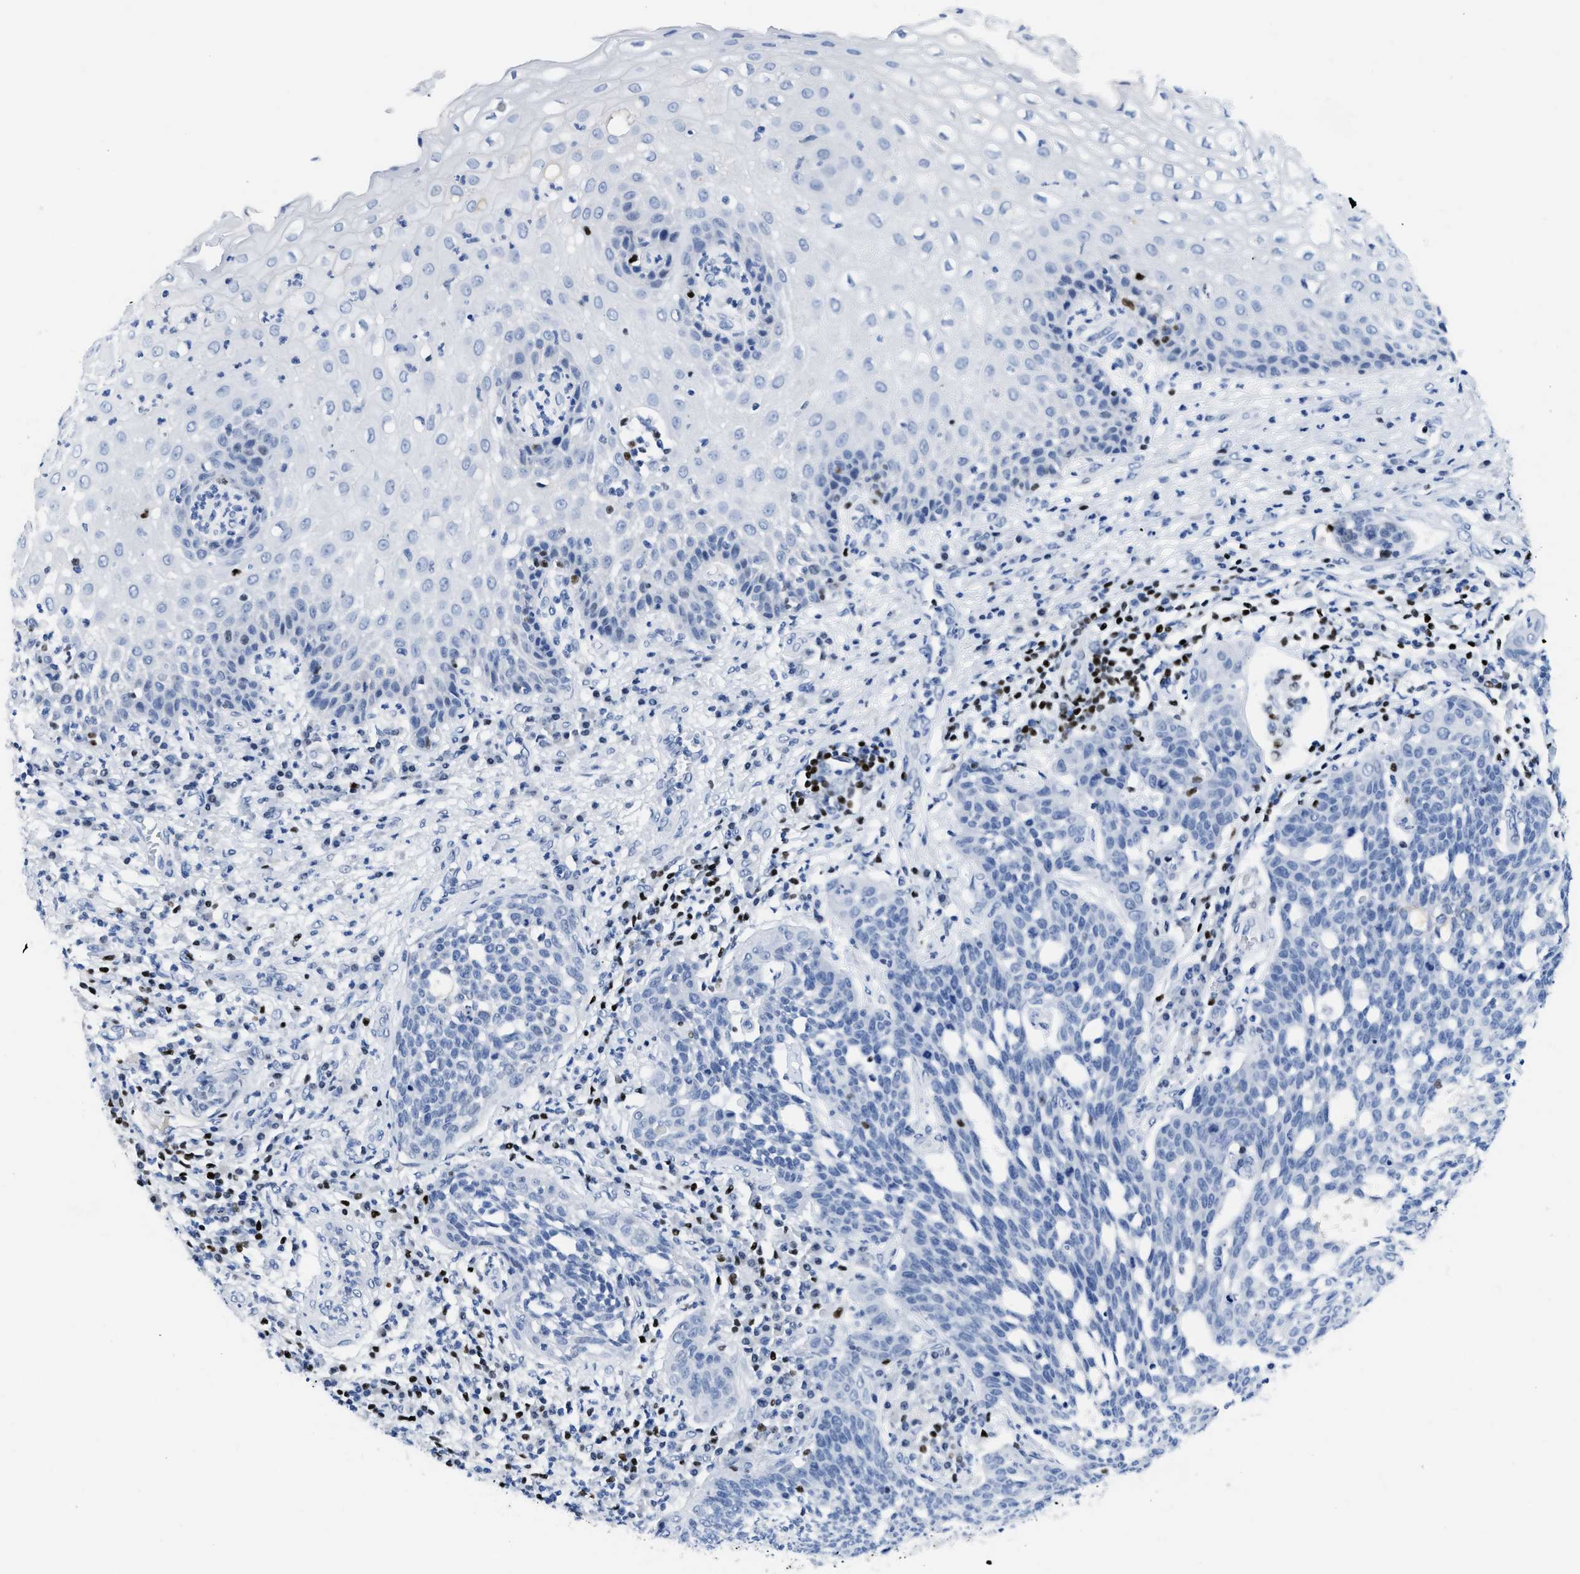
{"staining": {"intensity": "negative", "quantity": "none", "location": "none"}, "tissue": "cervical cancer", "cell_type": "Tumor cells", "image_type": "cancer", "snomed": [{"axis": "morphology", "description": "Squamous cell carcinoma, NOS"}, {"axis": "topography", "description": "Cervix"}], "caption": "Immunohistochemical staining of human cervical cancer shows no significant staining in tumor cells. (DAB (3,3'-diaminobenzidine) immunohistochemistry (IHC), high magnification).", "gene": "TCF7", "patient": {"sex": "female", "age": 34}}